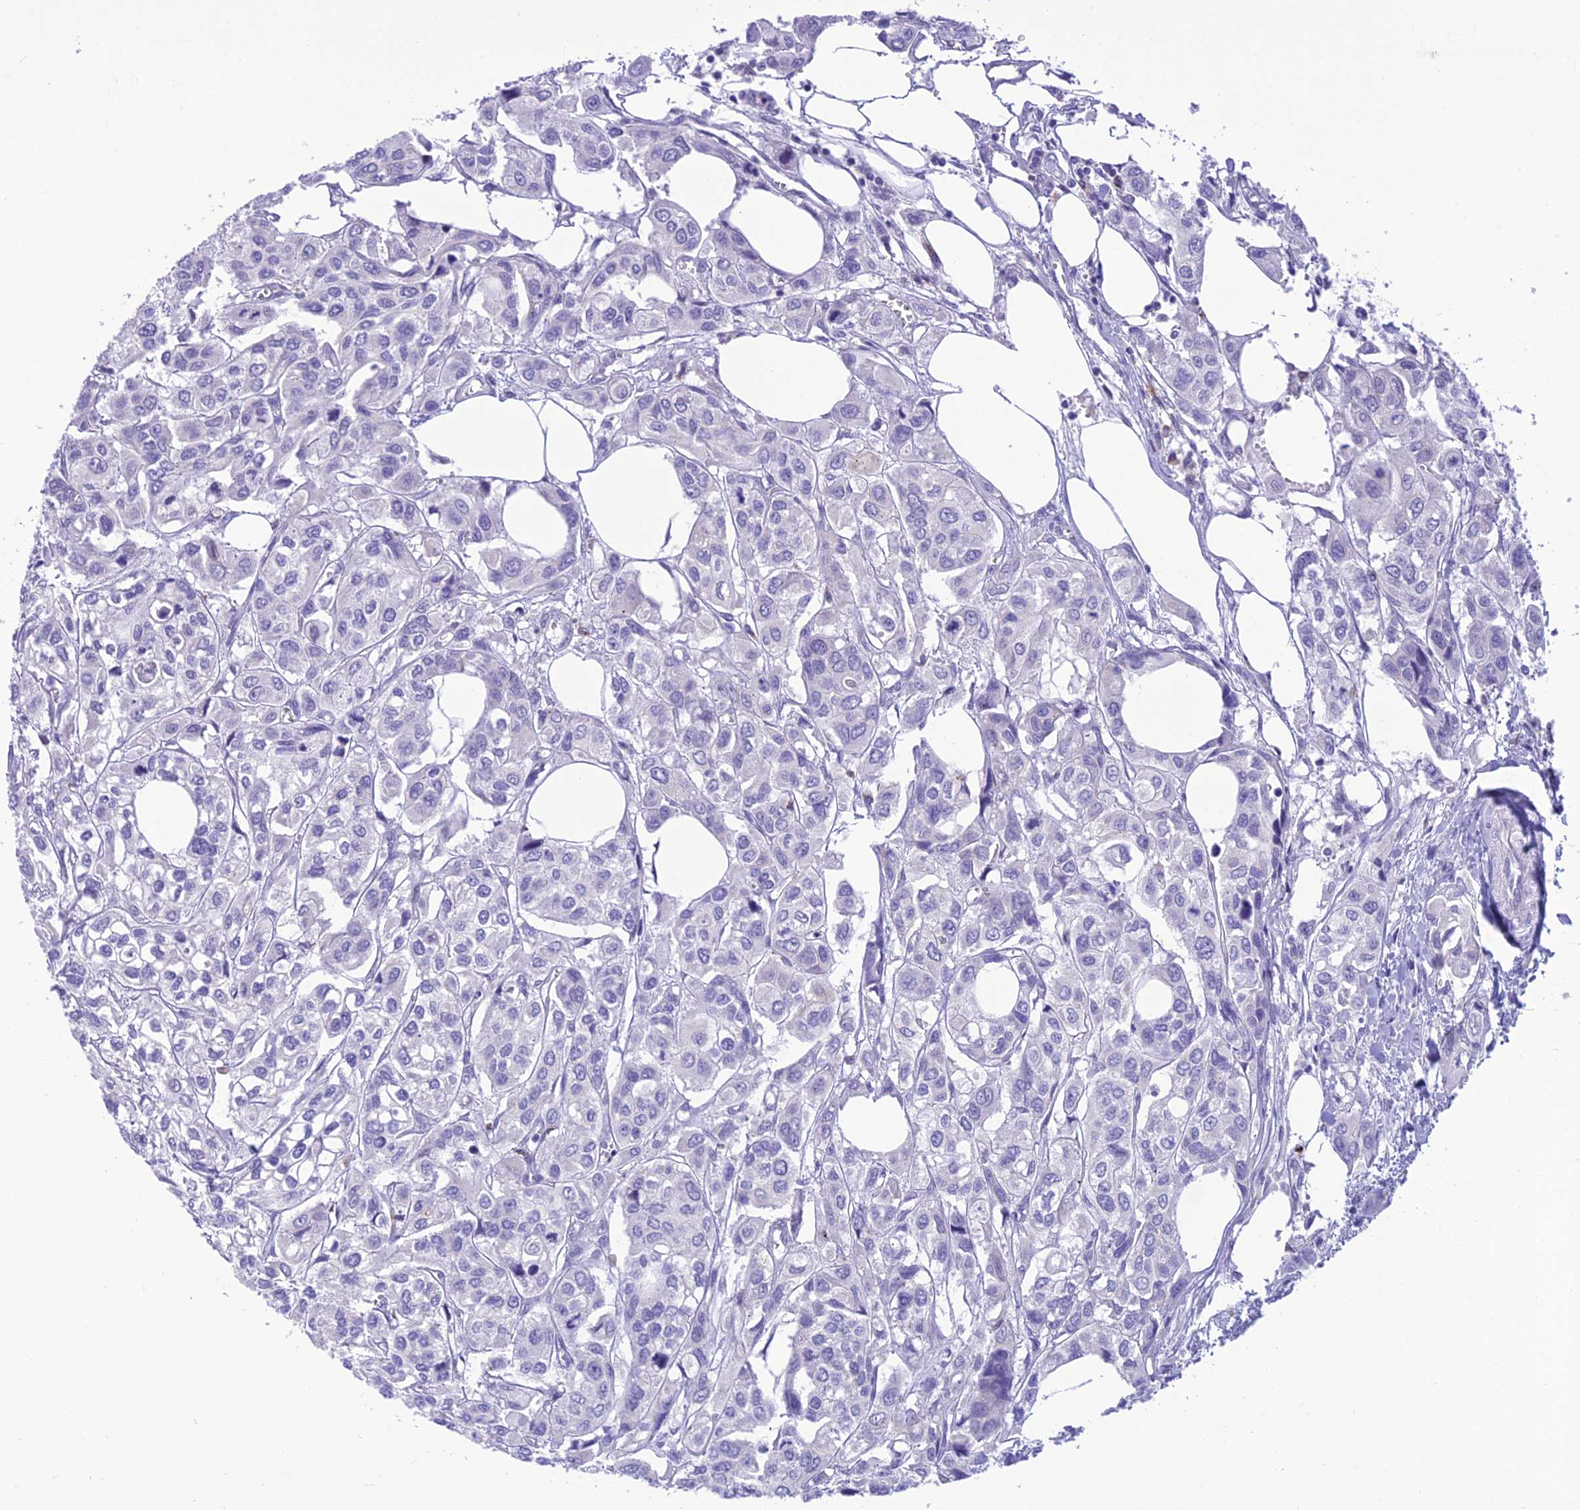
{"staining": {"intensity": "negative", "quantity": "none", "location": "none"}, "tissue": "urothelial cancer", "cell_type": "Tumor cells", "image_type": "cancer", "snomed": [{"axis": "morphology", "description": "Urothelial carcinoma, High grade"}, {"axis": "topography", "description": "Urinary bladder"}], "caption": "Human urothelial carcinoma (high-grade) stained for a protein using IHC shows no expression in tumor cells.", "gene": "DHDH", "patient": {"sex": "male", "age": 67}}